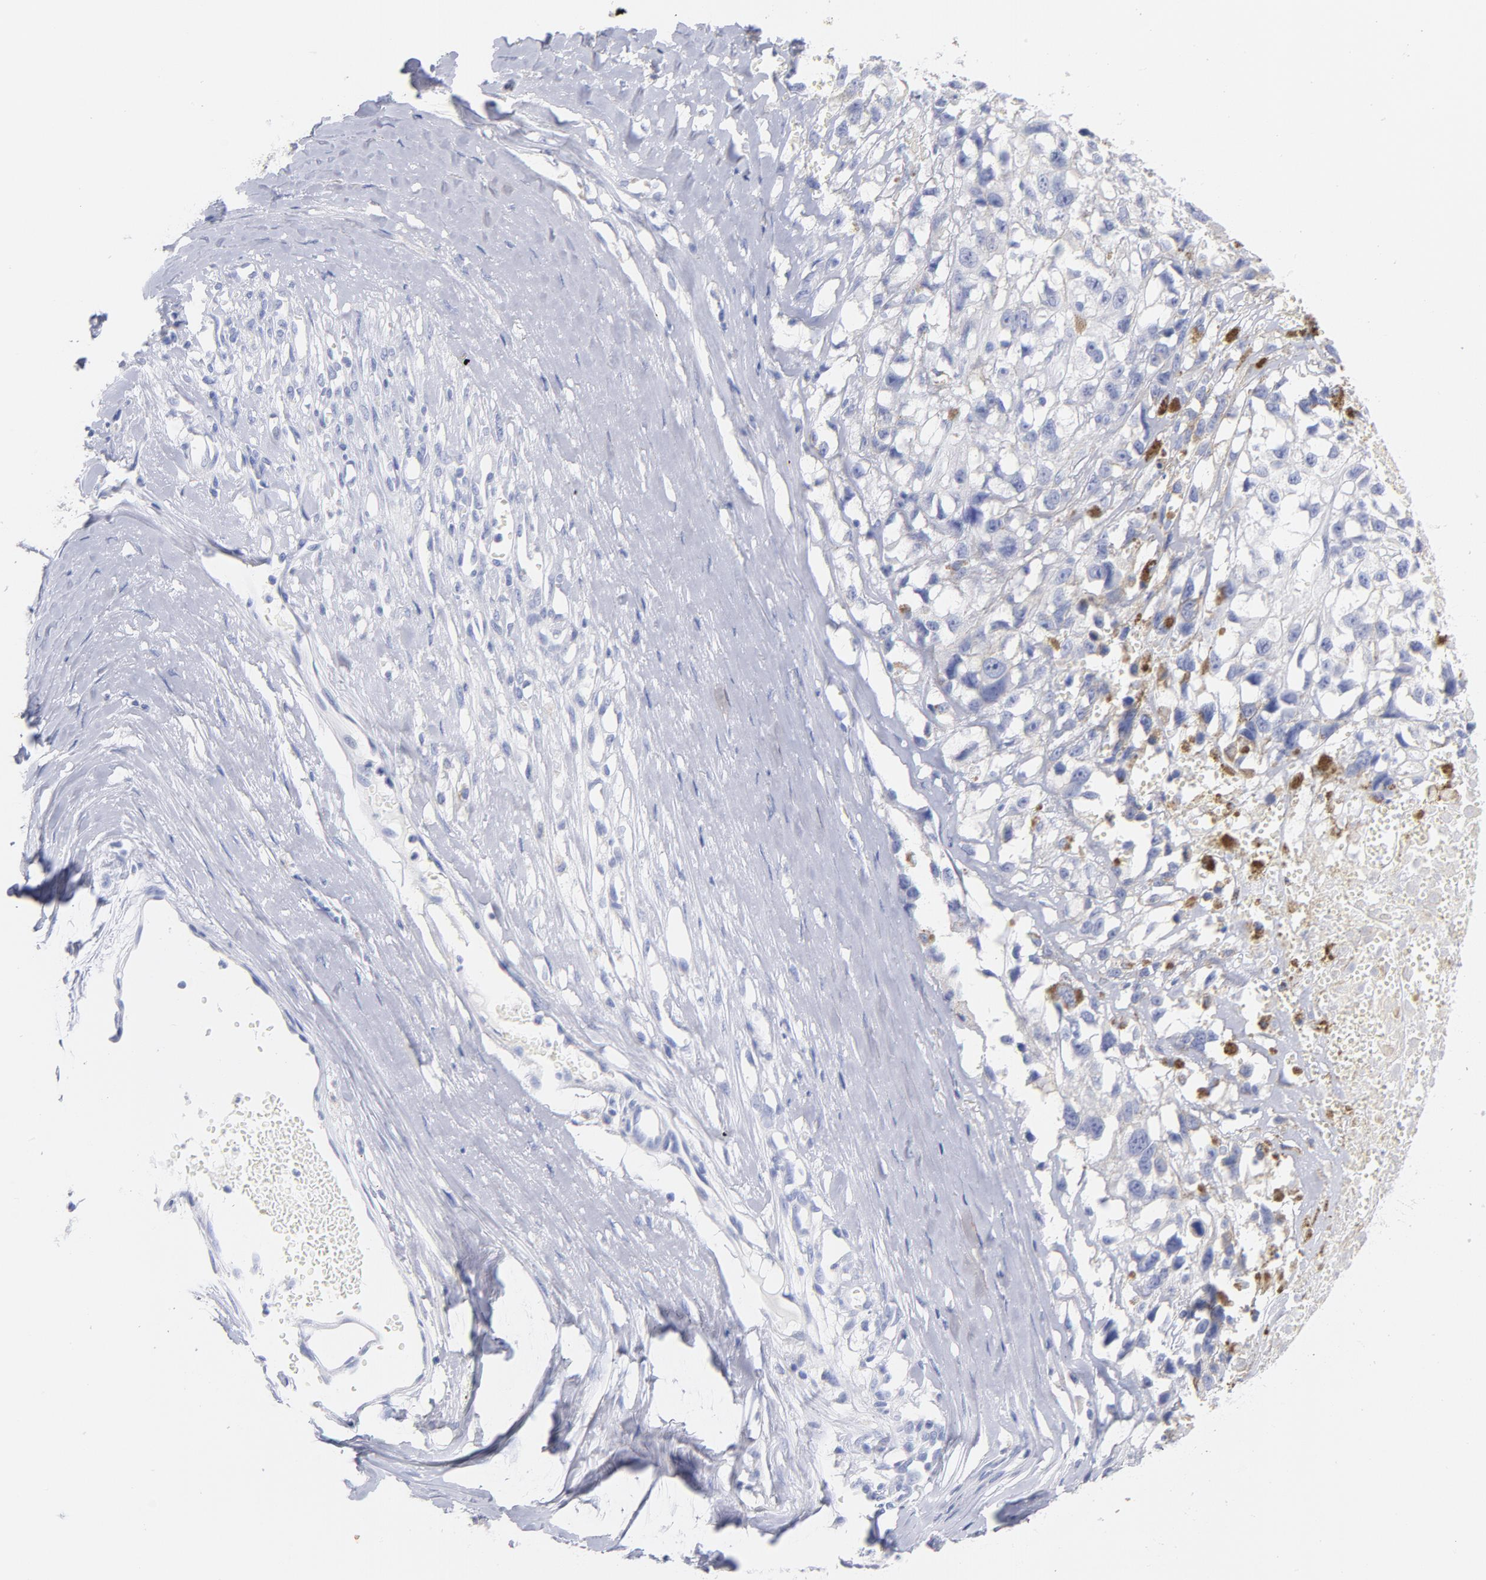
{"staining": {"intensity": "negative", "quantity": "none", "location": "none"}, "tissue": "melanoma", "cell_type": "Tumor cells", "image_type": "cancer", "snomed": [{"axis": "morphology", "description": "Malignant melanoma, Metastatic site"}, {"axis": "topography", "description": "Lymph node"}], "caption": "Immunohistochemistry (IHC) histopathology image of neoplastic tissue: human malignant melanoma (metastatic site) stained with DAB (3,3'-diaminobenzidine) displays no significant protein positivity in tumor cells.", "gene": "SCGN", "patient": {"sex": "male", "age": 59}}